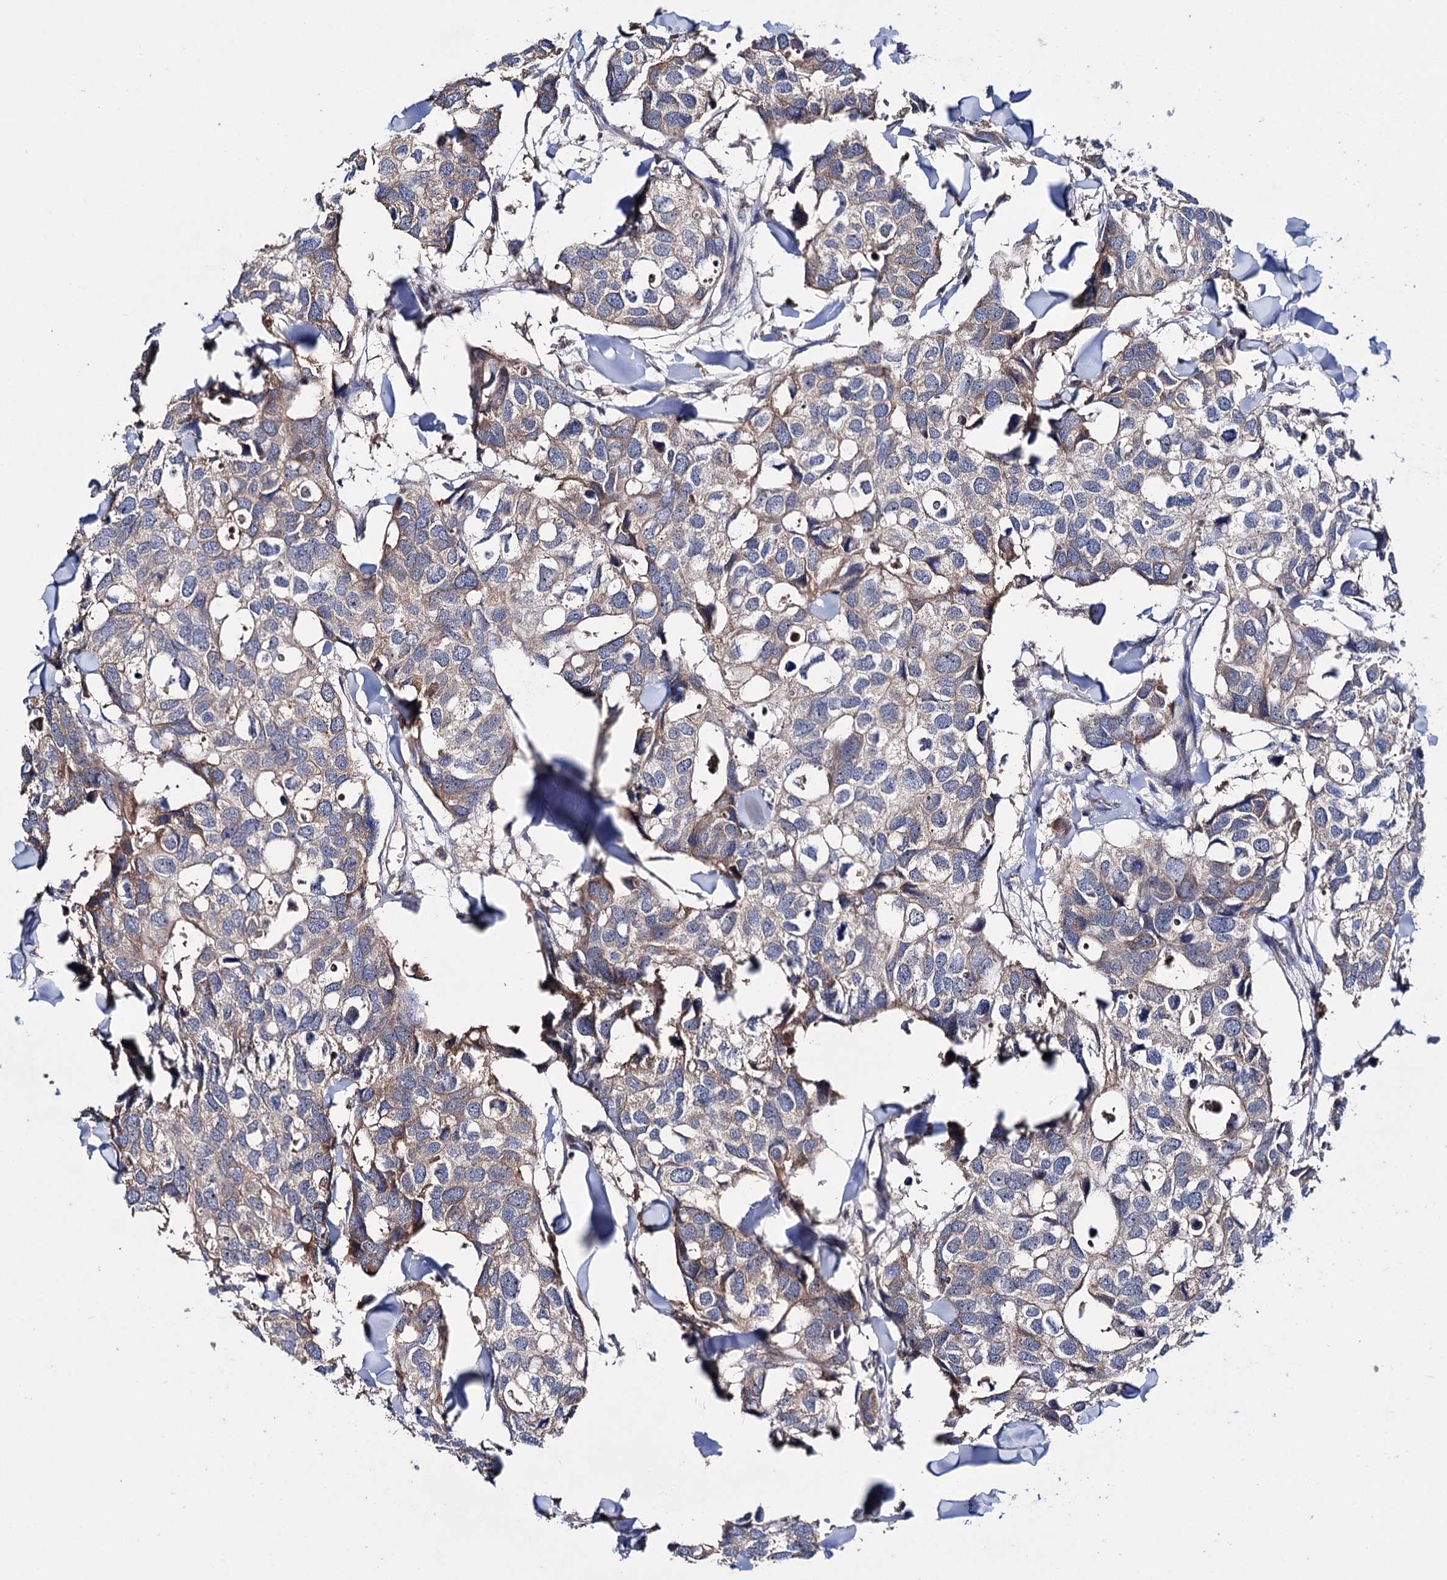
{"staining": {"intensity": "moderate", "quantity": "25%-75%", "location": "cytoplasmic/membranous"}, "tissue": "breast cancer", "cell_type": "Tumor cells", "image_type": "cancer", "snomed": [{"axis": "morphology", "description": "Duct carcinoma"}, {"axis": "topography", "description": "Breast"}], "caption": "Immunohistochemical staining of breast invasive ductal carcinoma exhibits medium levels of moderate cytoplasmic/membranous protein positivity in about 25%-75% of tumor cells.", "gene": "CLPB", "patient": {"sex": "female", "age": 83}}